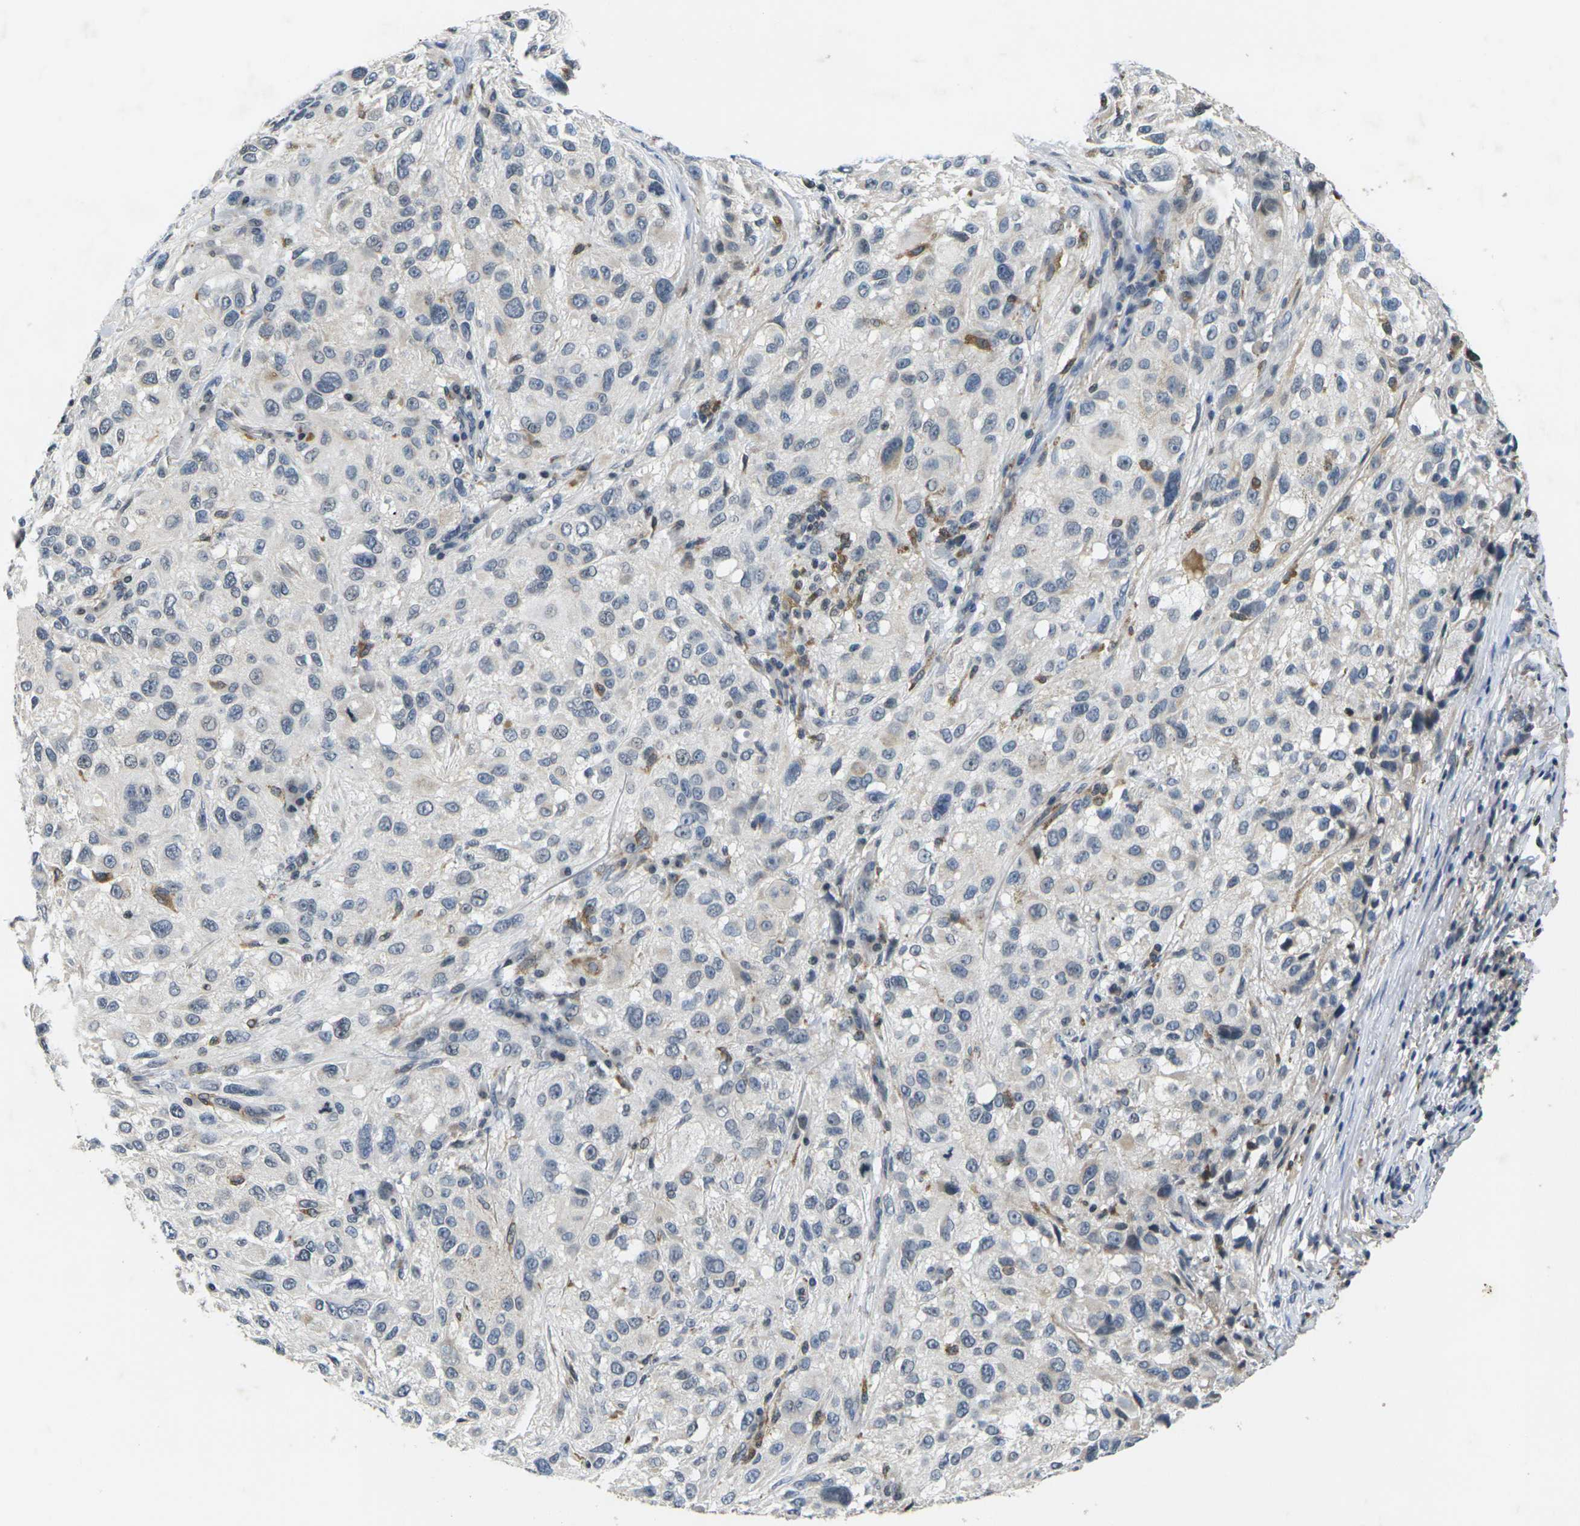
{"staining": {"intensity": "negative", "quantity": "none", "location": "none"}, "tissue": "melanoma", "cell_type": "Tumor cells", "image_type": "cancer", "snomed": [{"axis": "morphology", "description": "Necrosis, NOS"}, {"axis": "morphology", "description": "Malignant melanoma, NOS"}, {"axis": "topography", "description": "Skin"}], "caption": "The image exhibits no staining of tumor cells in malignant melanoma.", "gene": "C1QC", "patient": {"sex": "female", "age": 87}}